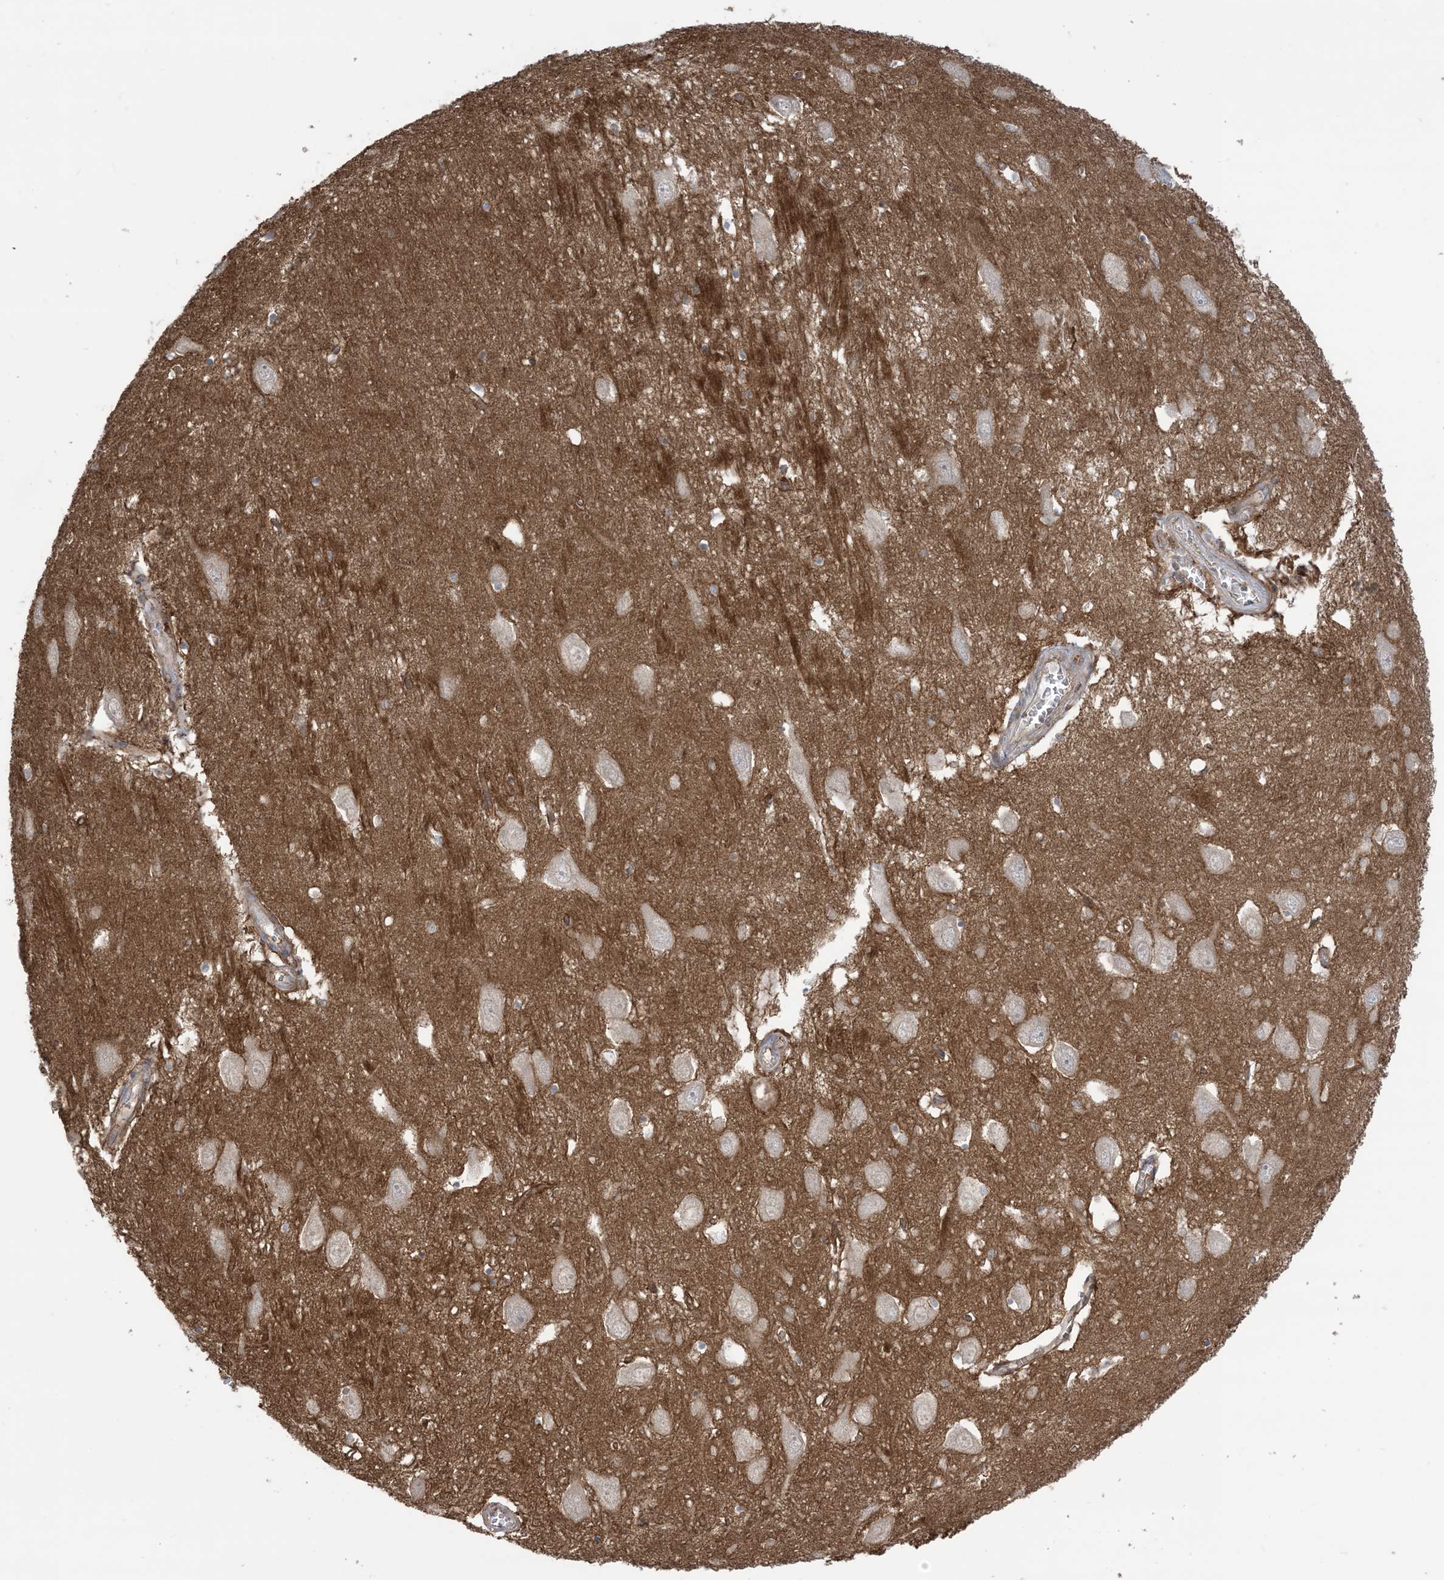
{"staining": {"intensity": "moderate", "quantity": "<25%", "location": "cytoplasmic/membranous"}, "tissue": "hippocampus", "cell_type": "Glial cells", "image_type": "normal", "snomed": [{"axis": "morphology", "description": "Normal tissue, NOS"}, {"axis": "topography", "description": "Hippocampus"}], "caption": "Immunohistochemical staining of unremarkable human hippocampus shows low levels of moderate cytoplasmic/membranous positivity in approximately <25% of glial cells. Using DAB (brown) and hematoxylin (blue) stains, captured at high magnification using brightfield microscopy.", "gene": "CCNY", "patient": {"sex": "female", "age": 64}}